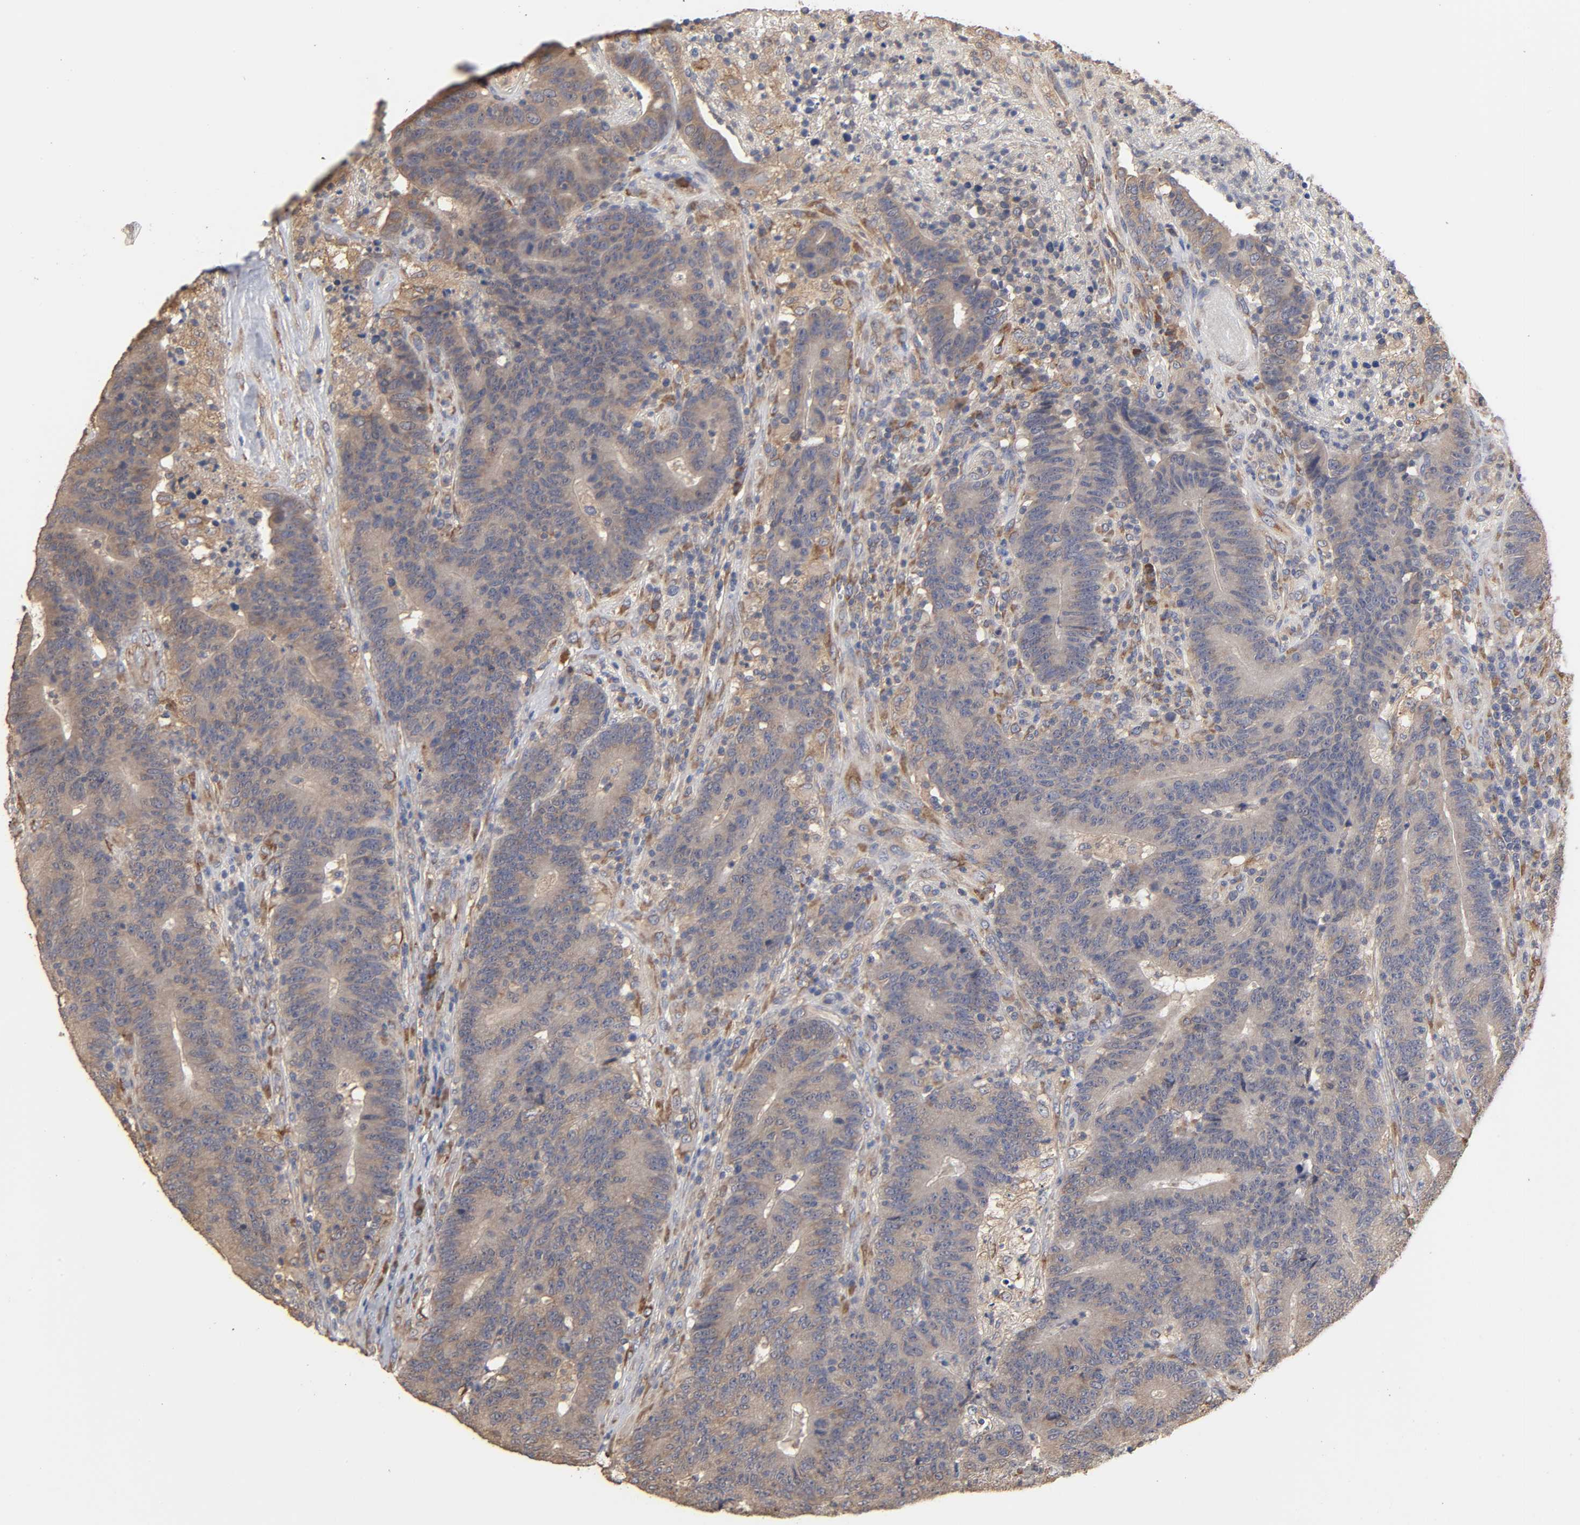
{"staining": {"intensity": "weak", "quantity": ">75%", "location": "cytoplasmic/membranous"}, "tissue": "colorectal cancer", "cell_type": "Tumor cells", "image_type": "cancer", "snomed": [{"axis": "morphology", "description": "Normal tissue, NOS"}, {"axis": "morphology", "description": "Adenocarcinoma, NOS"}, {"axis": "topography", "description": "Colon"}], "caption": "Colorectal cancer tissue shows weak cytoplasmic/membranous expression in about >75% of tumor cells (brown staining indicates protein expression, while blue staining denotes nuclei).", "gene": "EIF4G2", "patient": {"sex": "female", "age": 75}}